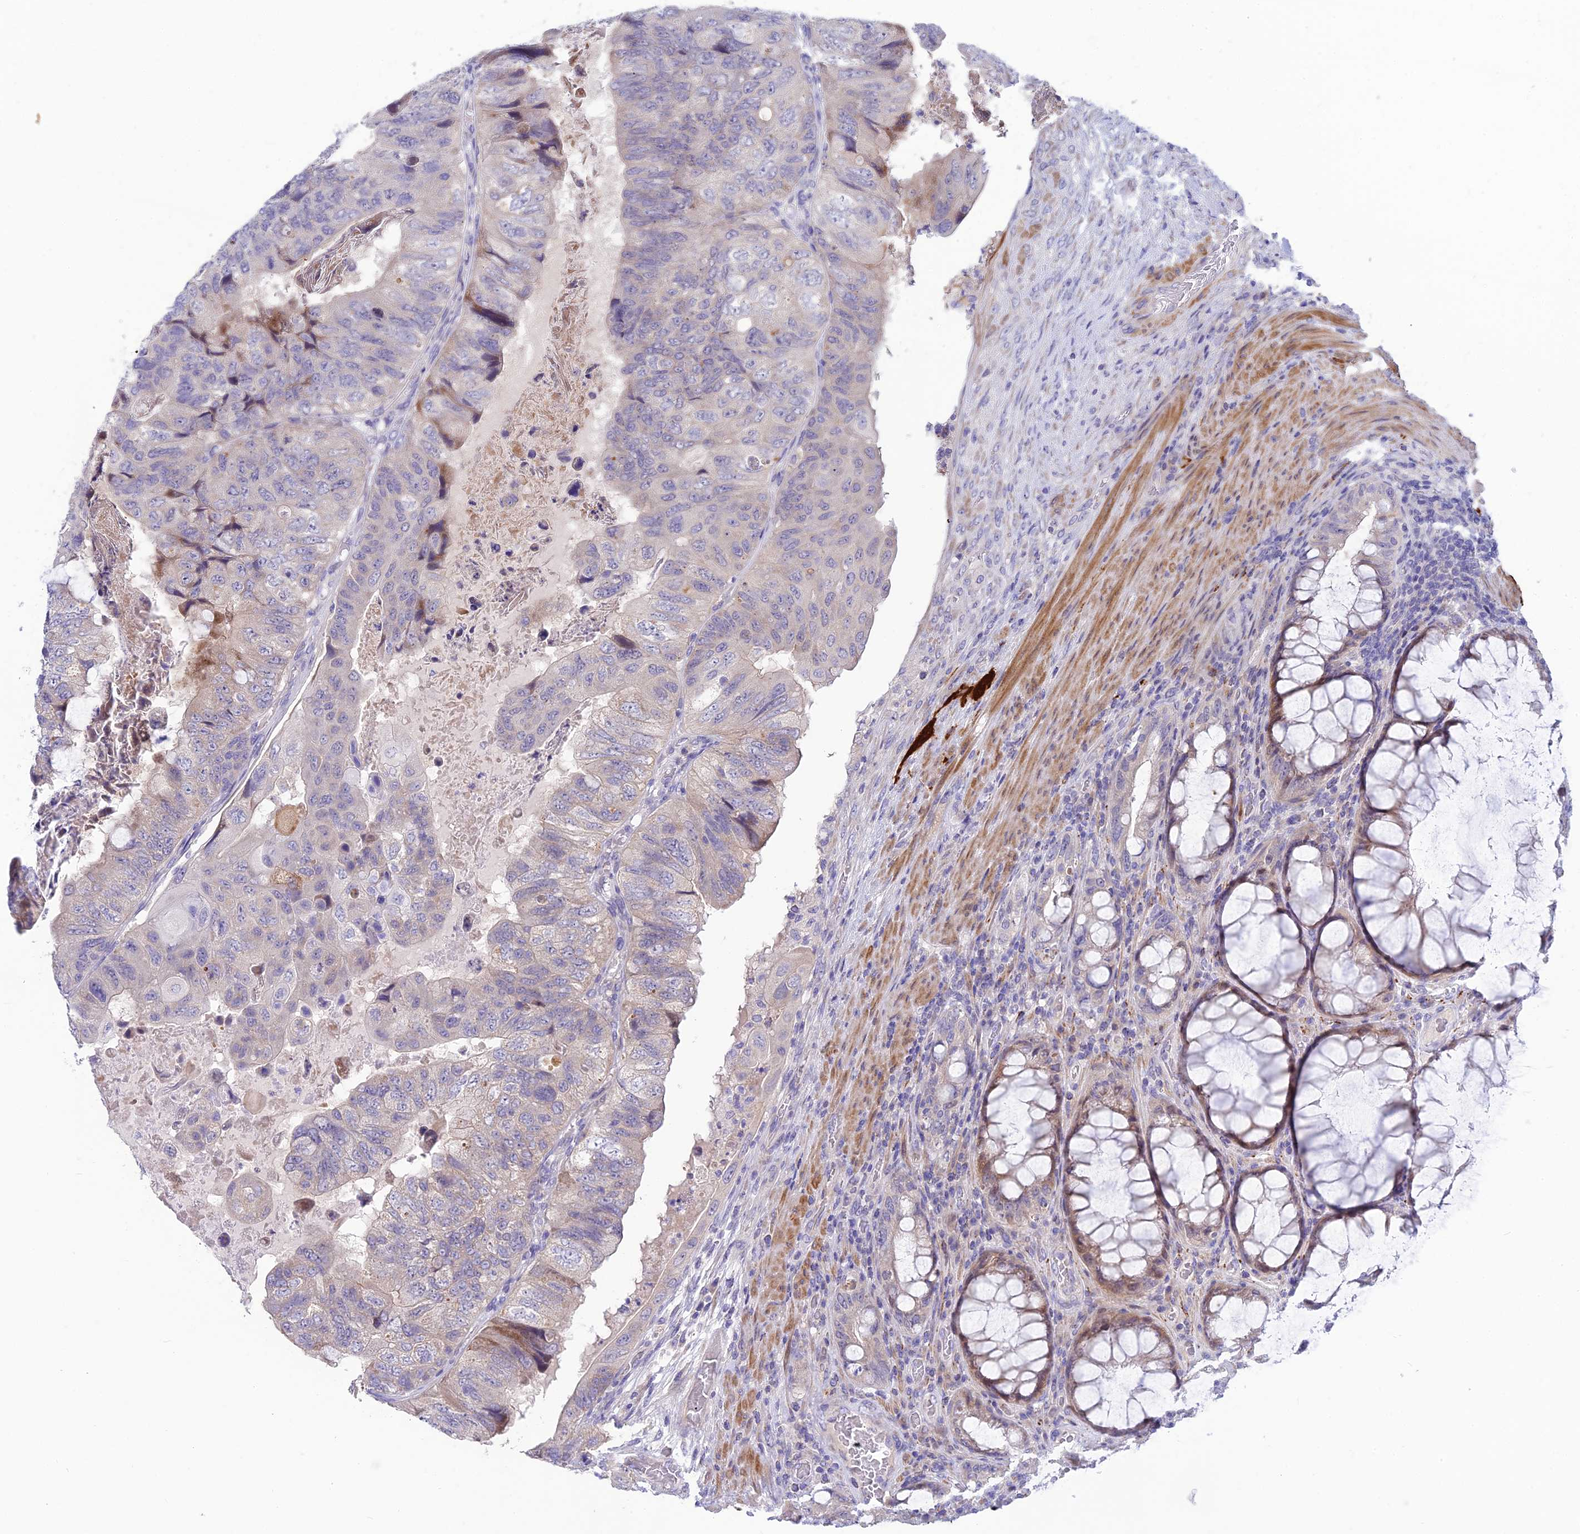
{"staining": {"intensity": "weak", "quantity": "<25%", "location": "cytoplasmic/membranous"}, "tissue": "colorectal cancer", "cell_type": "Tumor cells", "image_type": "cancer", "snomed": [{"axis": "morphology", "description": "Adenocarcinoma, NOS"}, {"axis": "topography", "description": "Rectum"}], "caption": "This is a image of IHC staining of colorectal adenocarcinoma, which shows no positivity in tumor cells. (DAB IHC visualized using brightfield microscopy, high magnification).", "gene": "XPO7", "patient": {"sex": "male", "age": 63}}